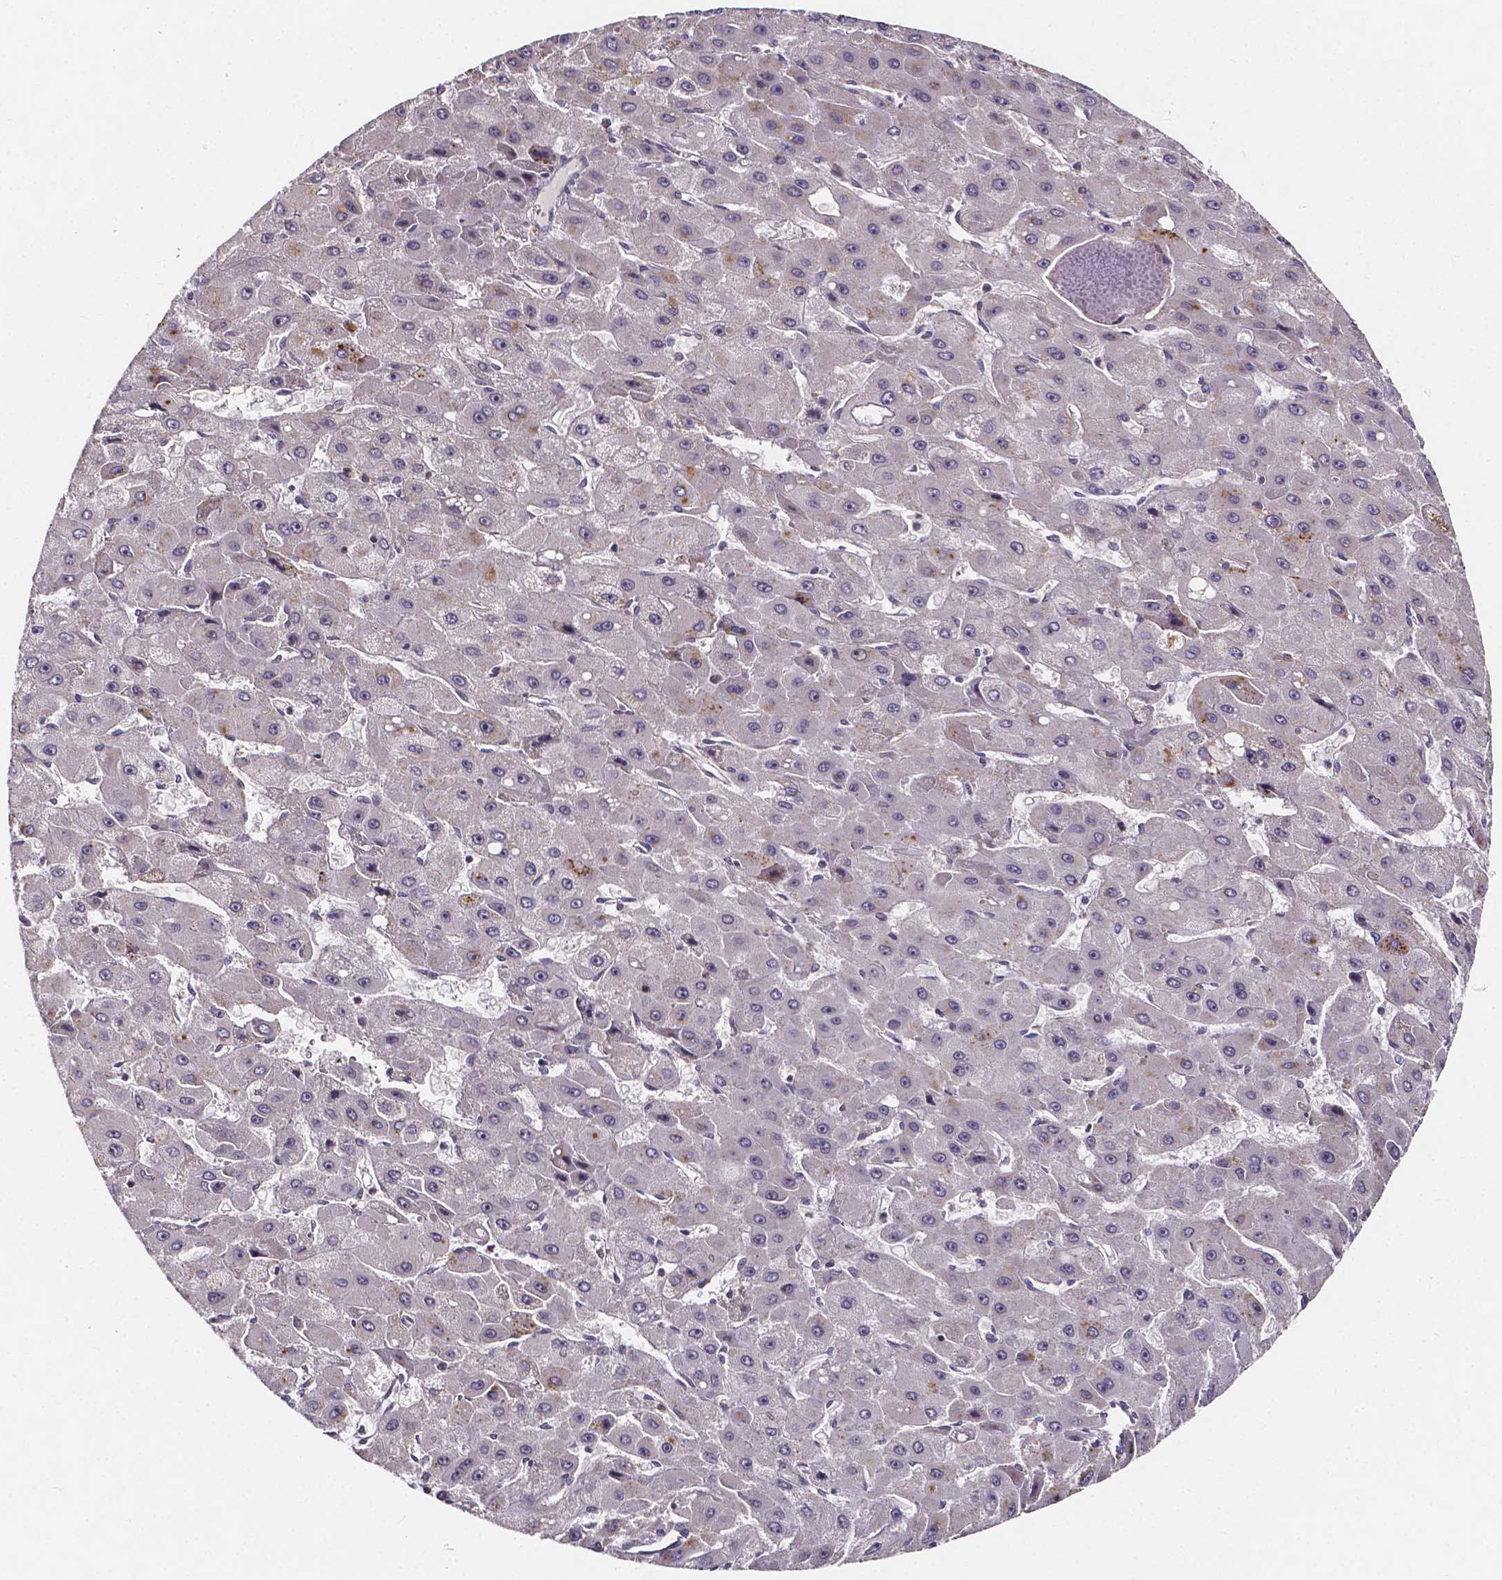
{"staining": {"intensity": "negative", "quantity": "none", "location": "none"}, "tissue": "liver cancer", "cell_type": "Tumor cells", "image_type": "cancer", "snomed": [{"axis": "morphology", "description": "Carcinoma, Hepatocellular, NOS"}, {"axis": "topography", "description": "Liver"}], "caption": "There is no significant expression in tumor cells of liver hepatocellular carcinoma. Nuclei are stained in blue.", "gene": "THEMIS", "patient": {"sex": "female", "age": 25}}